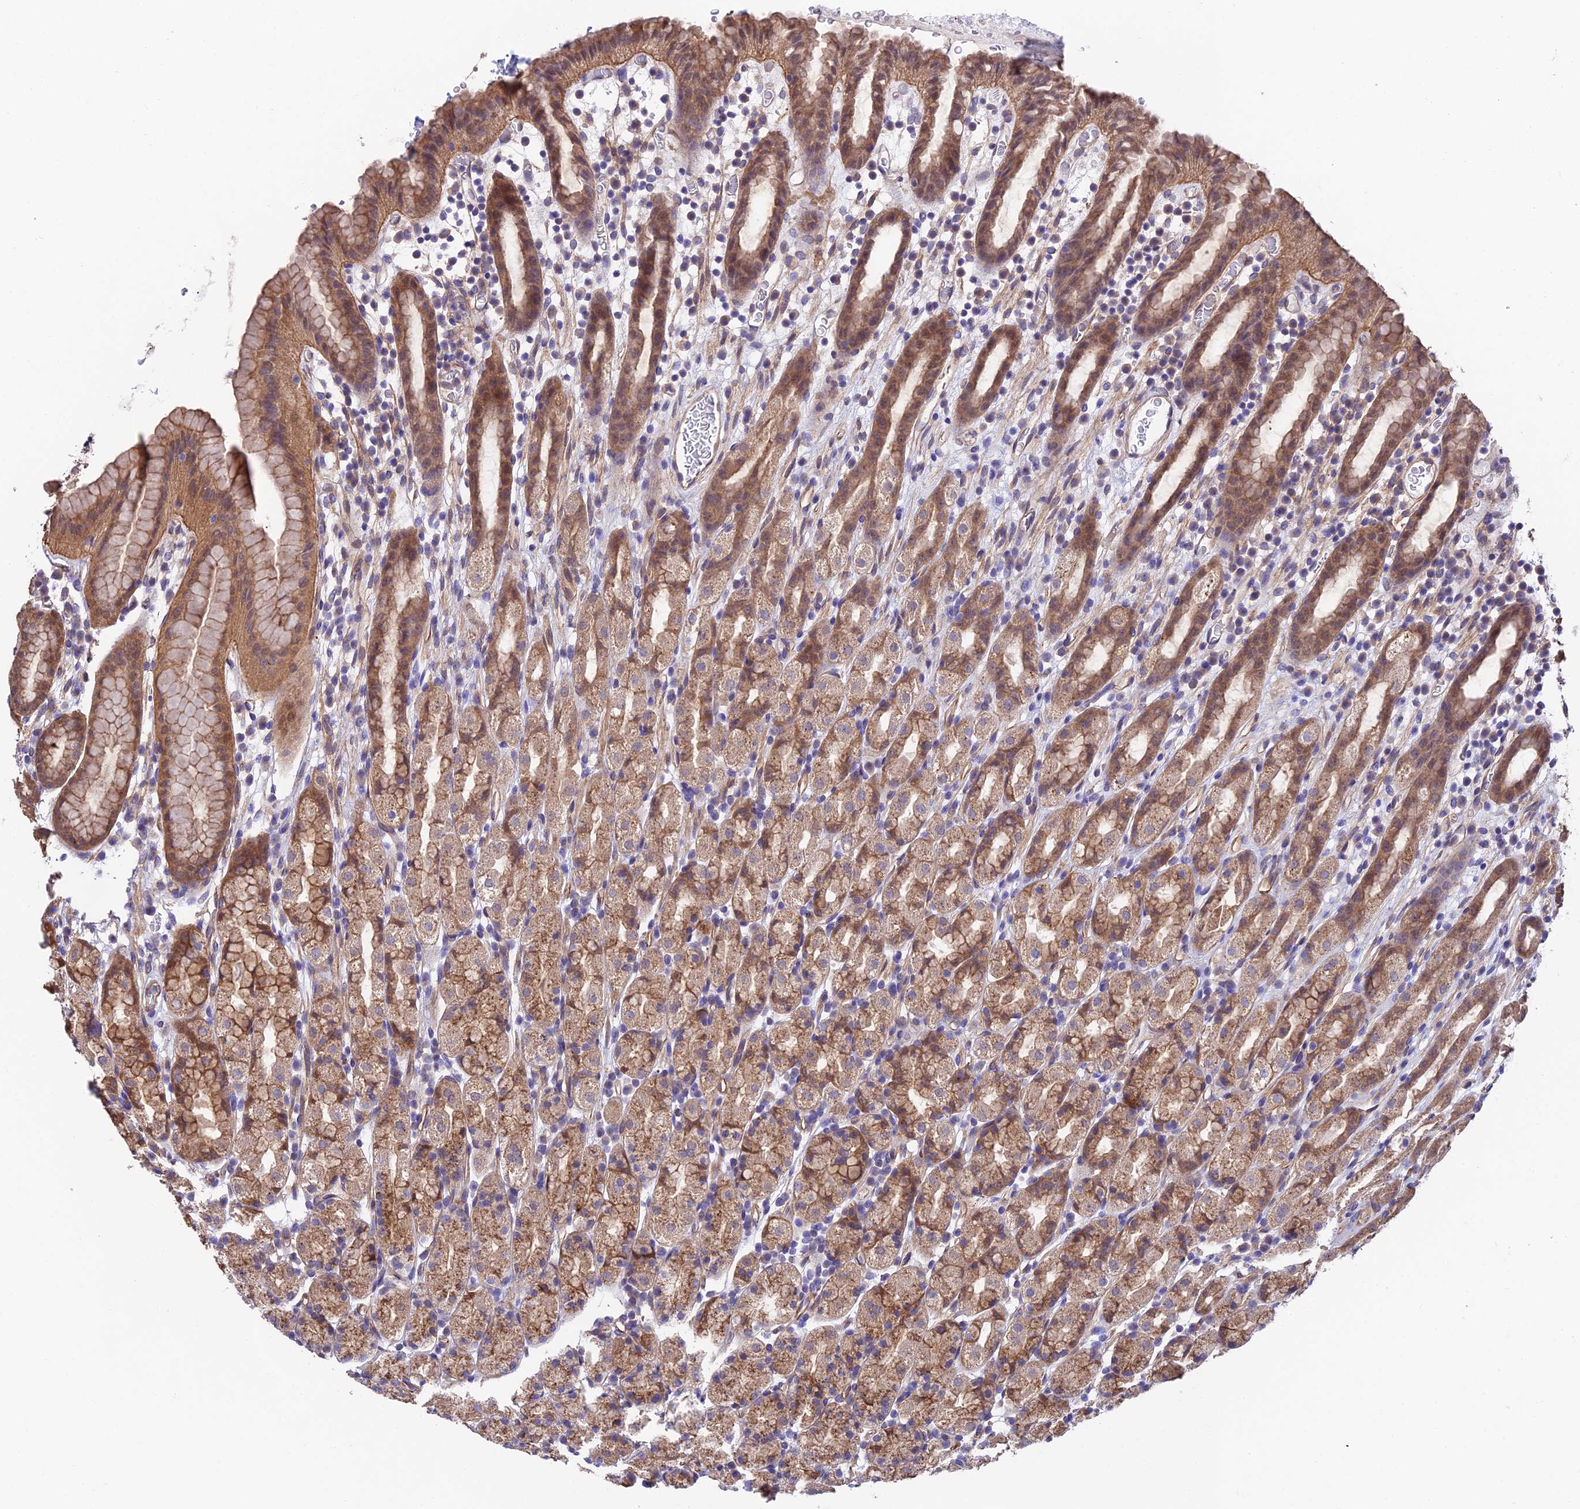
{"staining": {"intensity": "moderate", "quantity": ">75%", "location": "cytoplasmic/membranous"}, "tissue": "stomach", "cell_type": "Glandular cells", "image_type": "normal", "snomed": [{"axis": "morphology", "description": "Normal tissue, NOS"}, {"axis": "topography", "description": "Stomach, upper"}], "caption": "The immunohistochemical stain highlights moderate cytoplasmic/membranous expression in glandular cells of normal stomach.", "gene": "QRFP", "patient": {"sex": "male", "age": 47}}